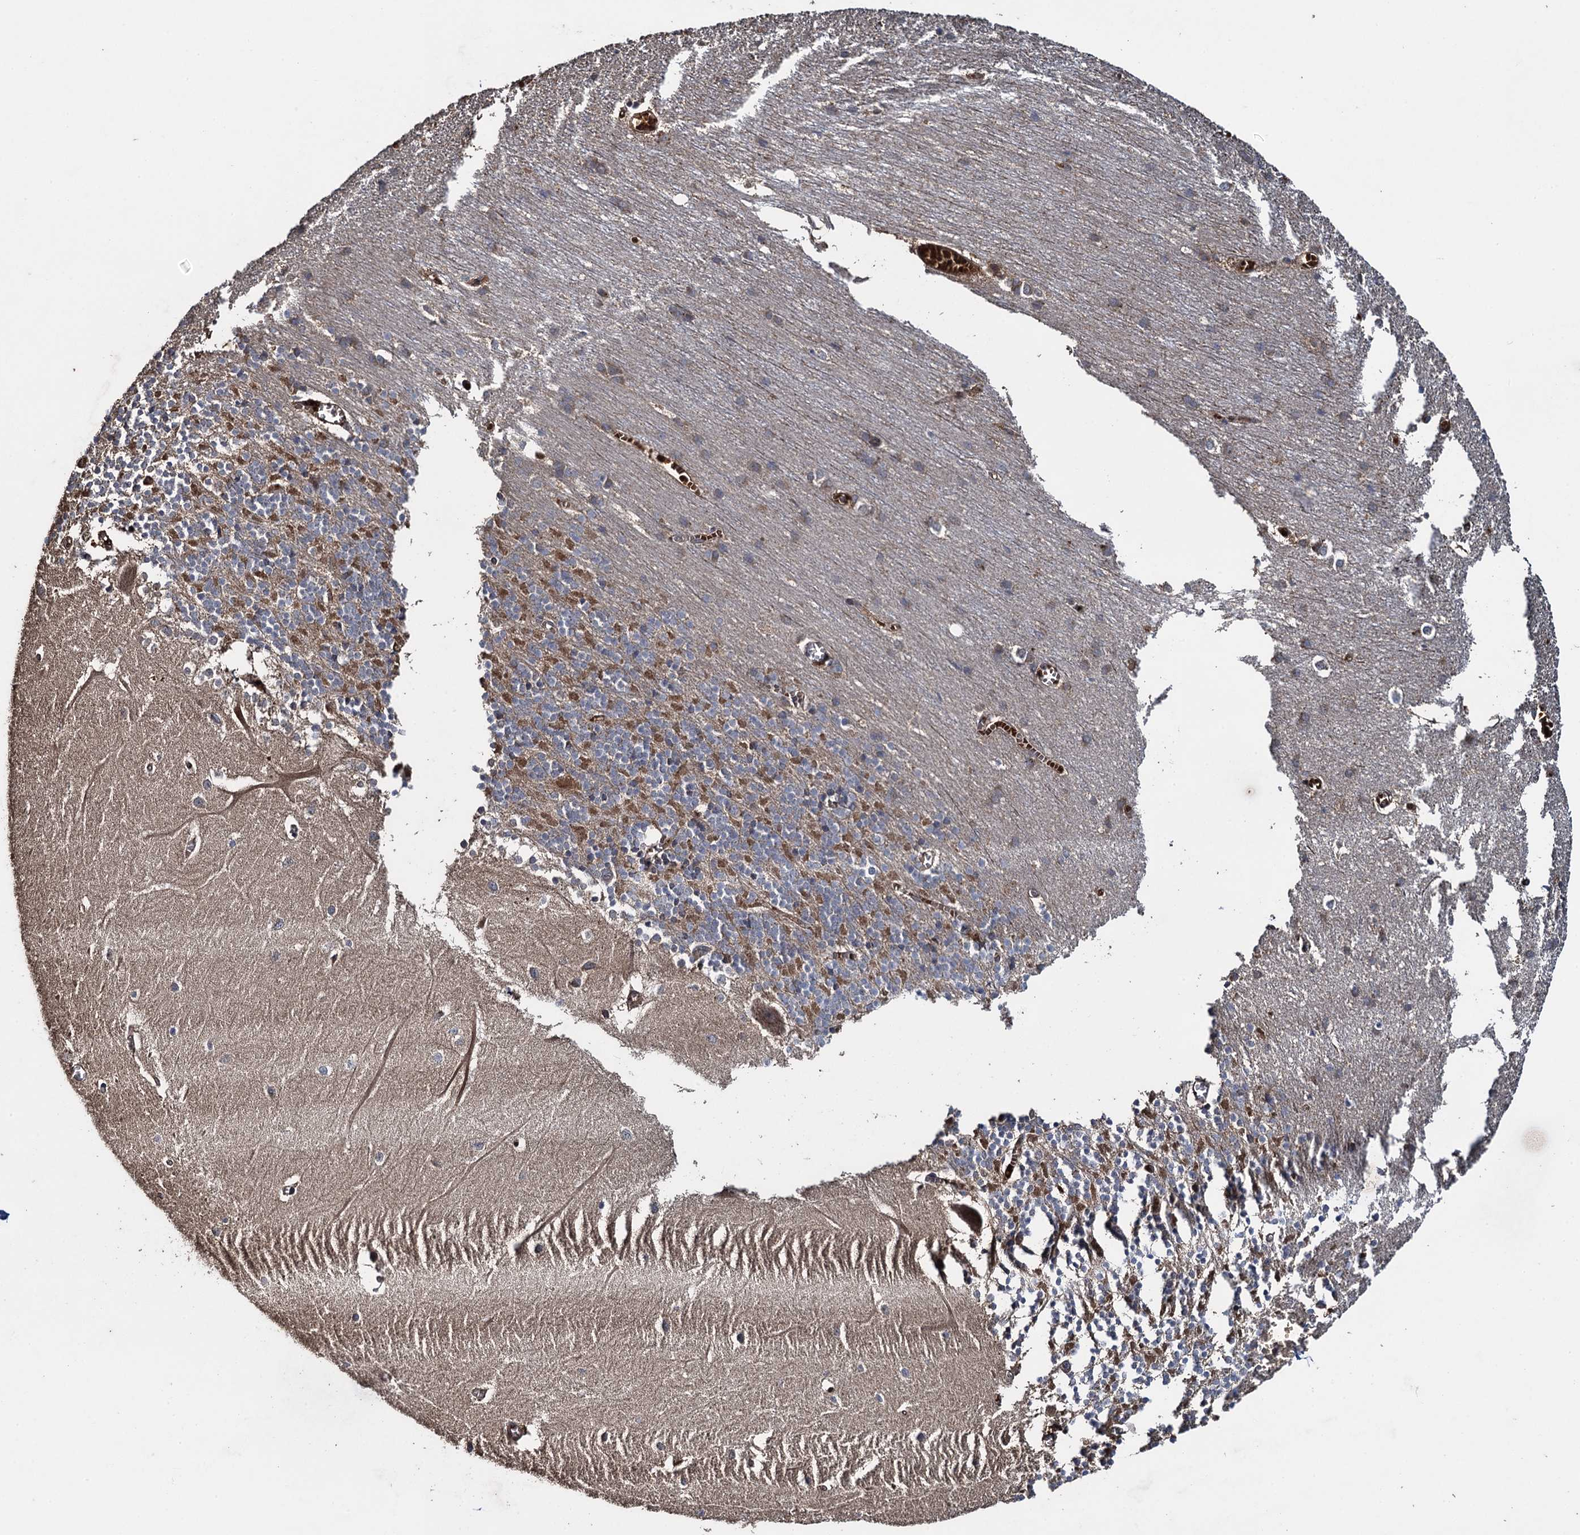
{"staining": {"intensity": "moderate", "quantity": "<25%", "location": "cytoplasmic/membranous"}, "tissue": "cerebellum", "cell_type": "Cells in granular layer", "image_type": "normal", "snomed": [{"axis": "morphology", "description": "Normal tissue, NOS"}, {"axis": "topography", "description": "Cerebellum"}], "caption": "Immunohistochemistry staining of unremarkable cerebellum, which demonstrates low levels of moderate cytoplasmic/membranous staining in about <25% of cells in granular layer indicating moderate cytoplasmic/membranous protein staining. The staining was performed using DAB (brown) for protein detection and nuclei were counterstained in hematoxylin (blue).", "gene": "TXNDC11", "patient": {"sex": "male", "age": 37}}